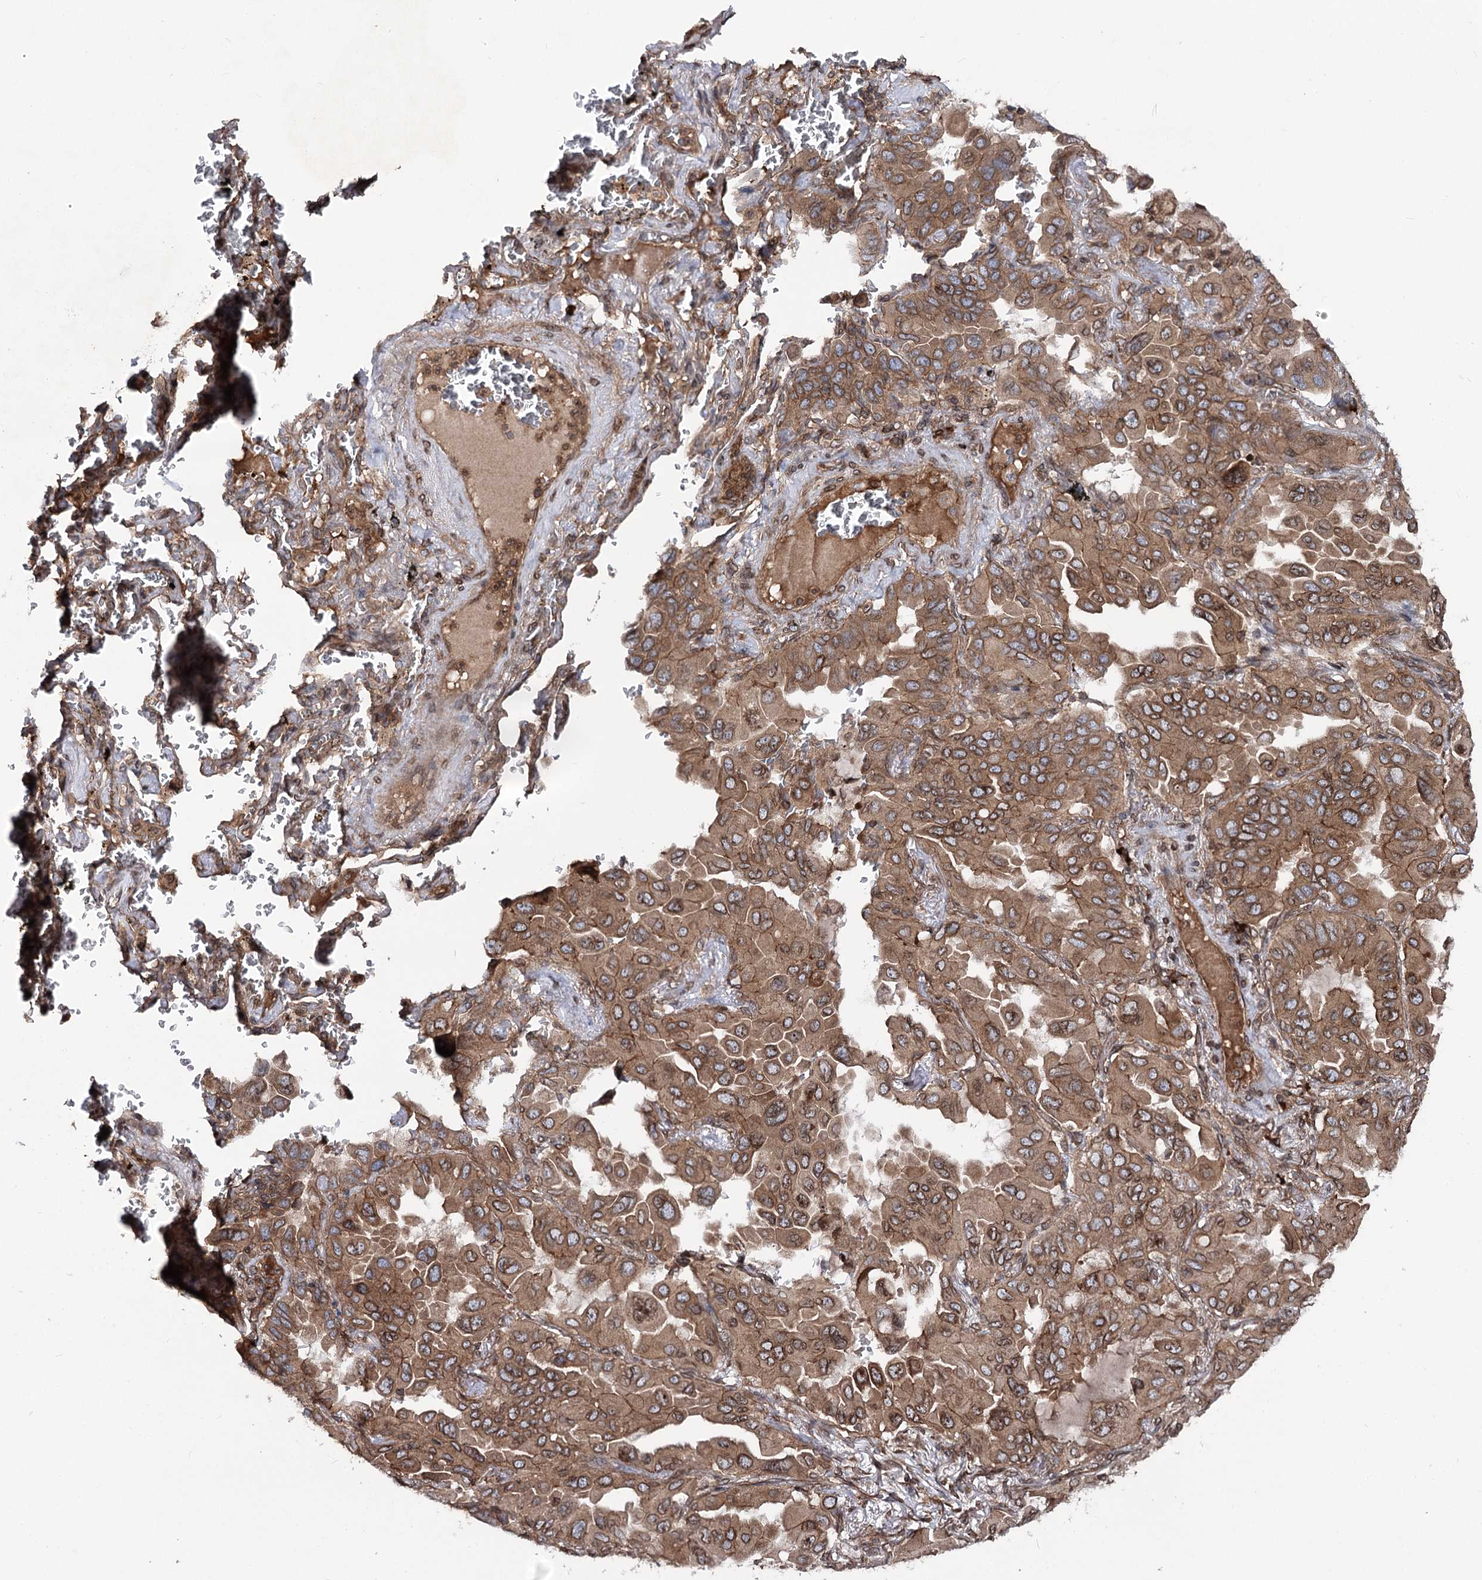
{"staining": {"intensity": "moderate", "quantity": ">75%", "location": "cytoplasmic/membranous,nuclear"}, "tissue": "lung cancer", "cell_type": "Tumor cells", "image_type": "cancer", "snomed": [{"axis": "morphology", "description": "Adenocarcinoma, NOS"}, {"axis": "topography", "description": "Lung"}], "caption": "Human adenocarcinoma (lung) stained with a brown dye displays moderate cytoplasmic/membranous and nuclear positive staining in about >75% of tumor cells.", "gene": "FGFR1OP2", "patient": {"sex": "male", "age": 64}}